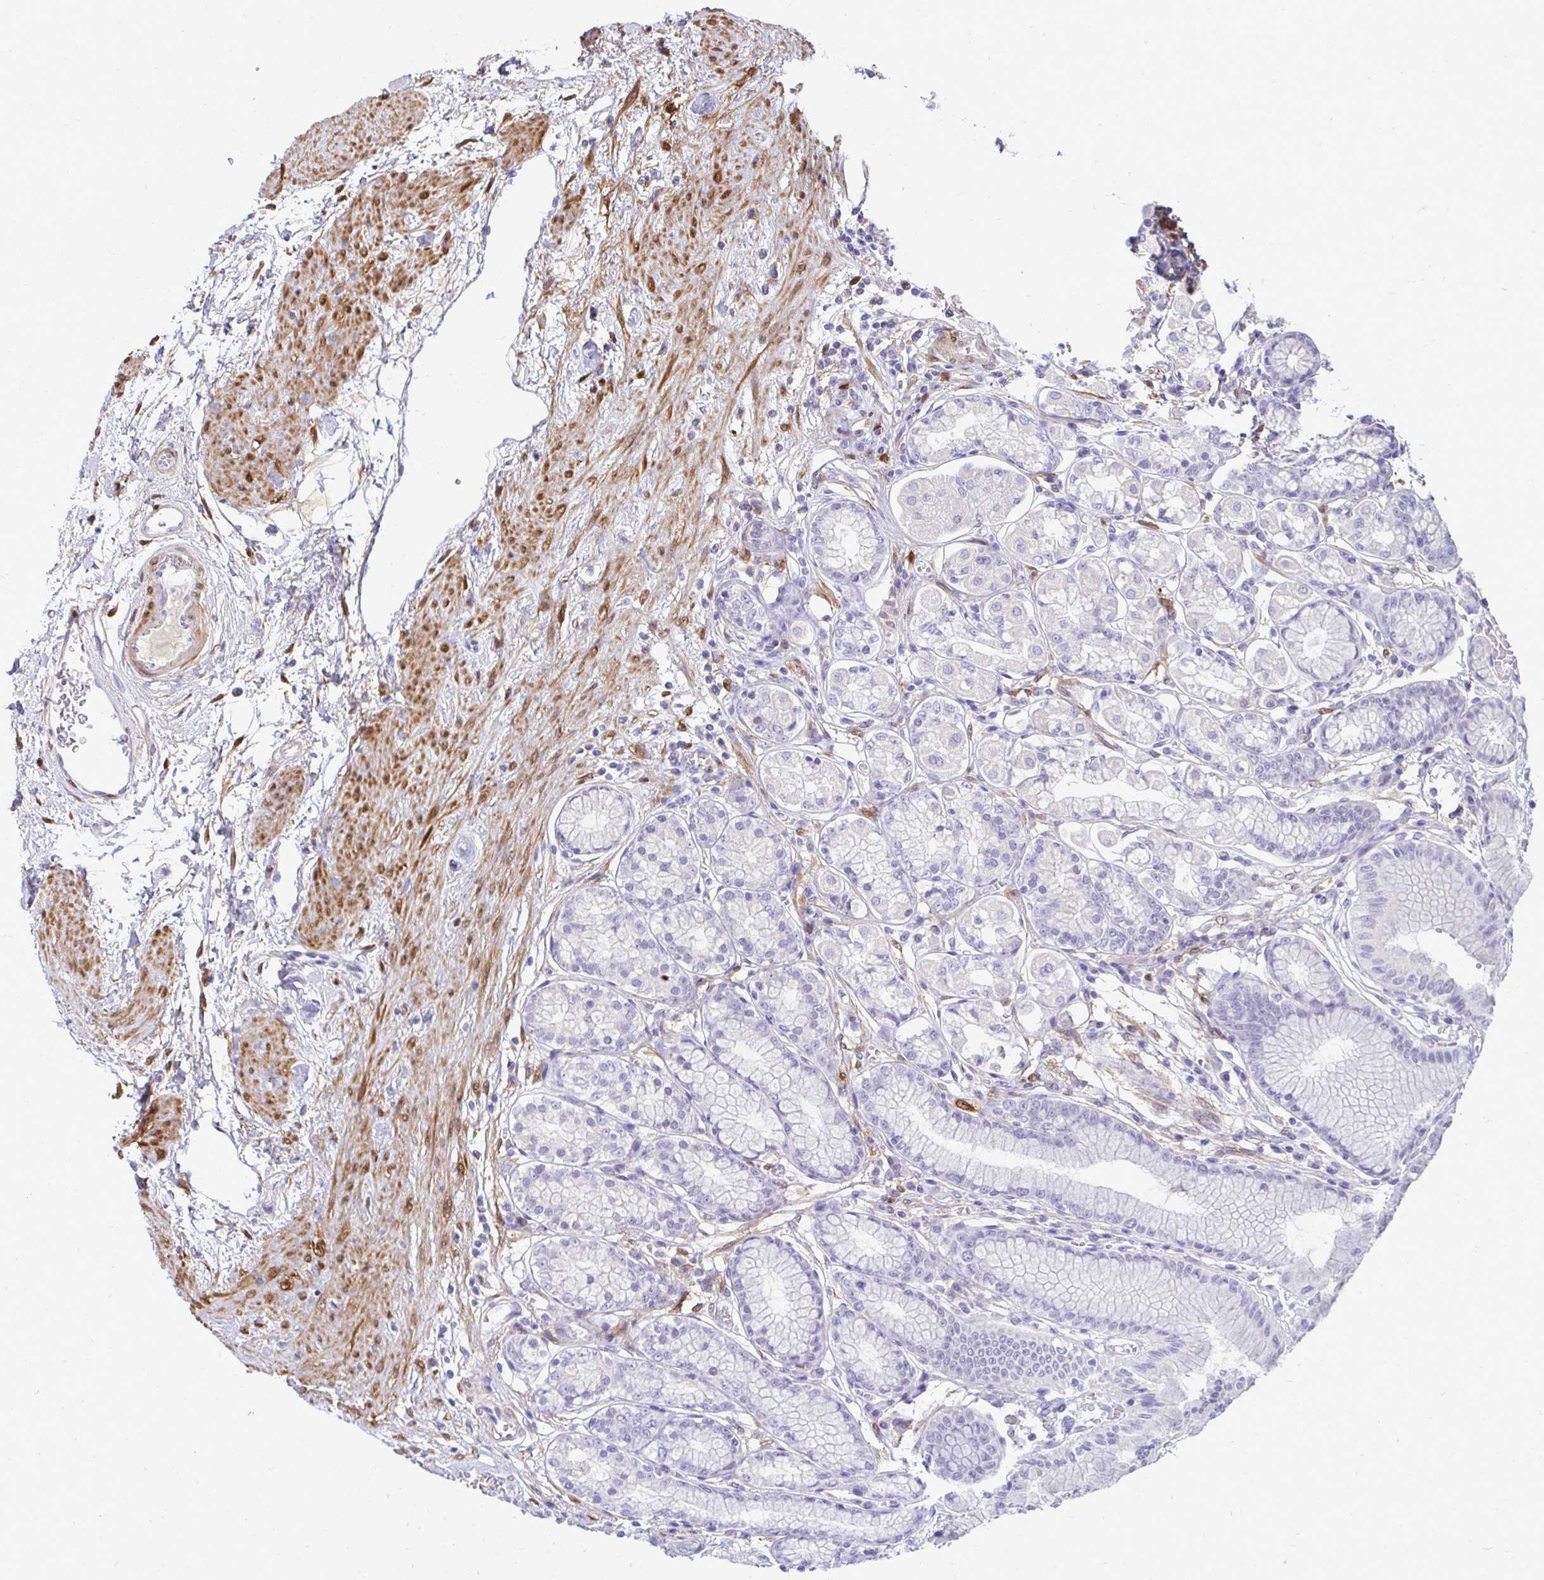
{"staining": {"intensity": "negative", "quantity": "none", "location": "none"}, "tissue": "stomach", "cell_type": "Glandular cells", "image_type": "normal", "snomed": [{"axis": "morphology", "description": "Normal tissue, NOS"}, {"axis": "topography", "description": "Stomach"}, {"axis": "topography", "description": "Stomach, lower"}], "caption": "Image shows no significant protein staining in glandular cells of unremarkable stomach.", "gene": "HSPB6", "patient": {"sex": "male", "age": 76}}